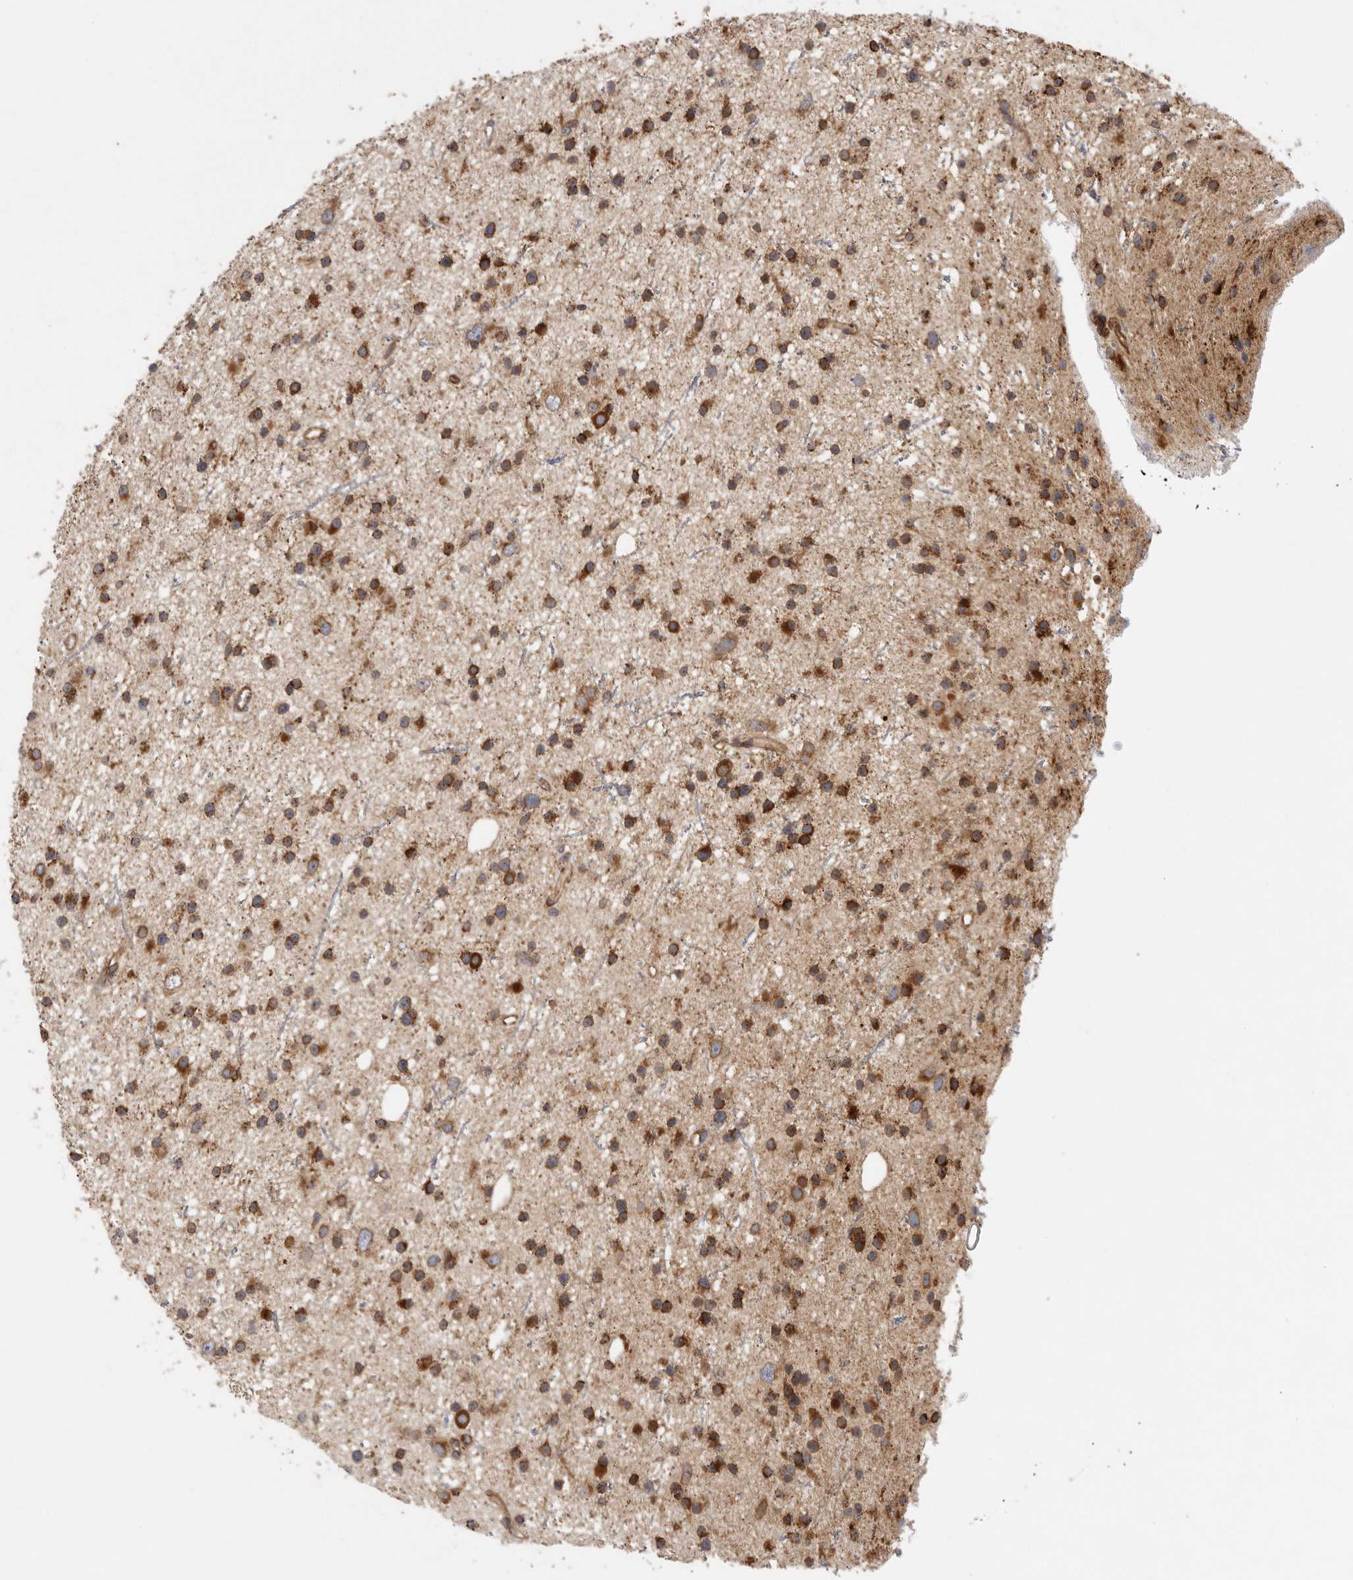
{"staining": {"intensity": "strong", "quantity": ">75%", "location": "cytoplasmic/membranous"}, "tissue": "glioma", "cell_type": "Tumor cells", "image_type": "cancer", "snomed": [{"axis": "morphology", "description": "Glioma, malignant, Low grade"}, {"axis": "topography", "description": "Cerebral cortex"}], "caption": "A brown stain highlights strong cytoplasmic/membranous expression of a protein in glioma tumor cells. The staining is performed using DAB brown chromogen to label protein expression. The nuclei are counter-stained blue using hematoxylin.", "gene": "BCAP29", "patient": {"sex": "female", "age": 39}}